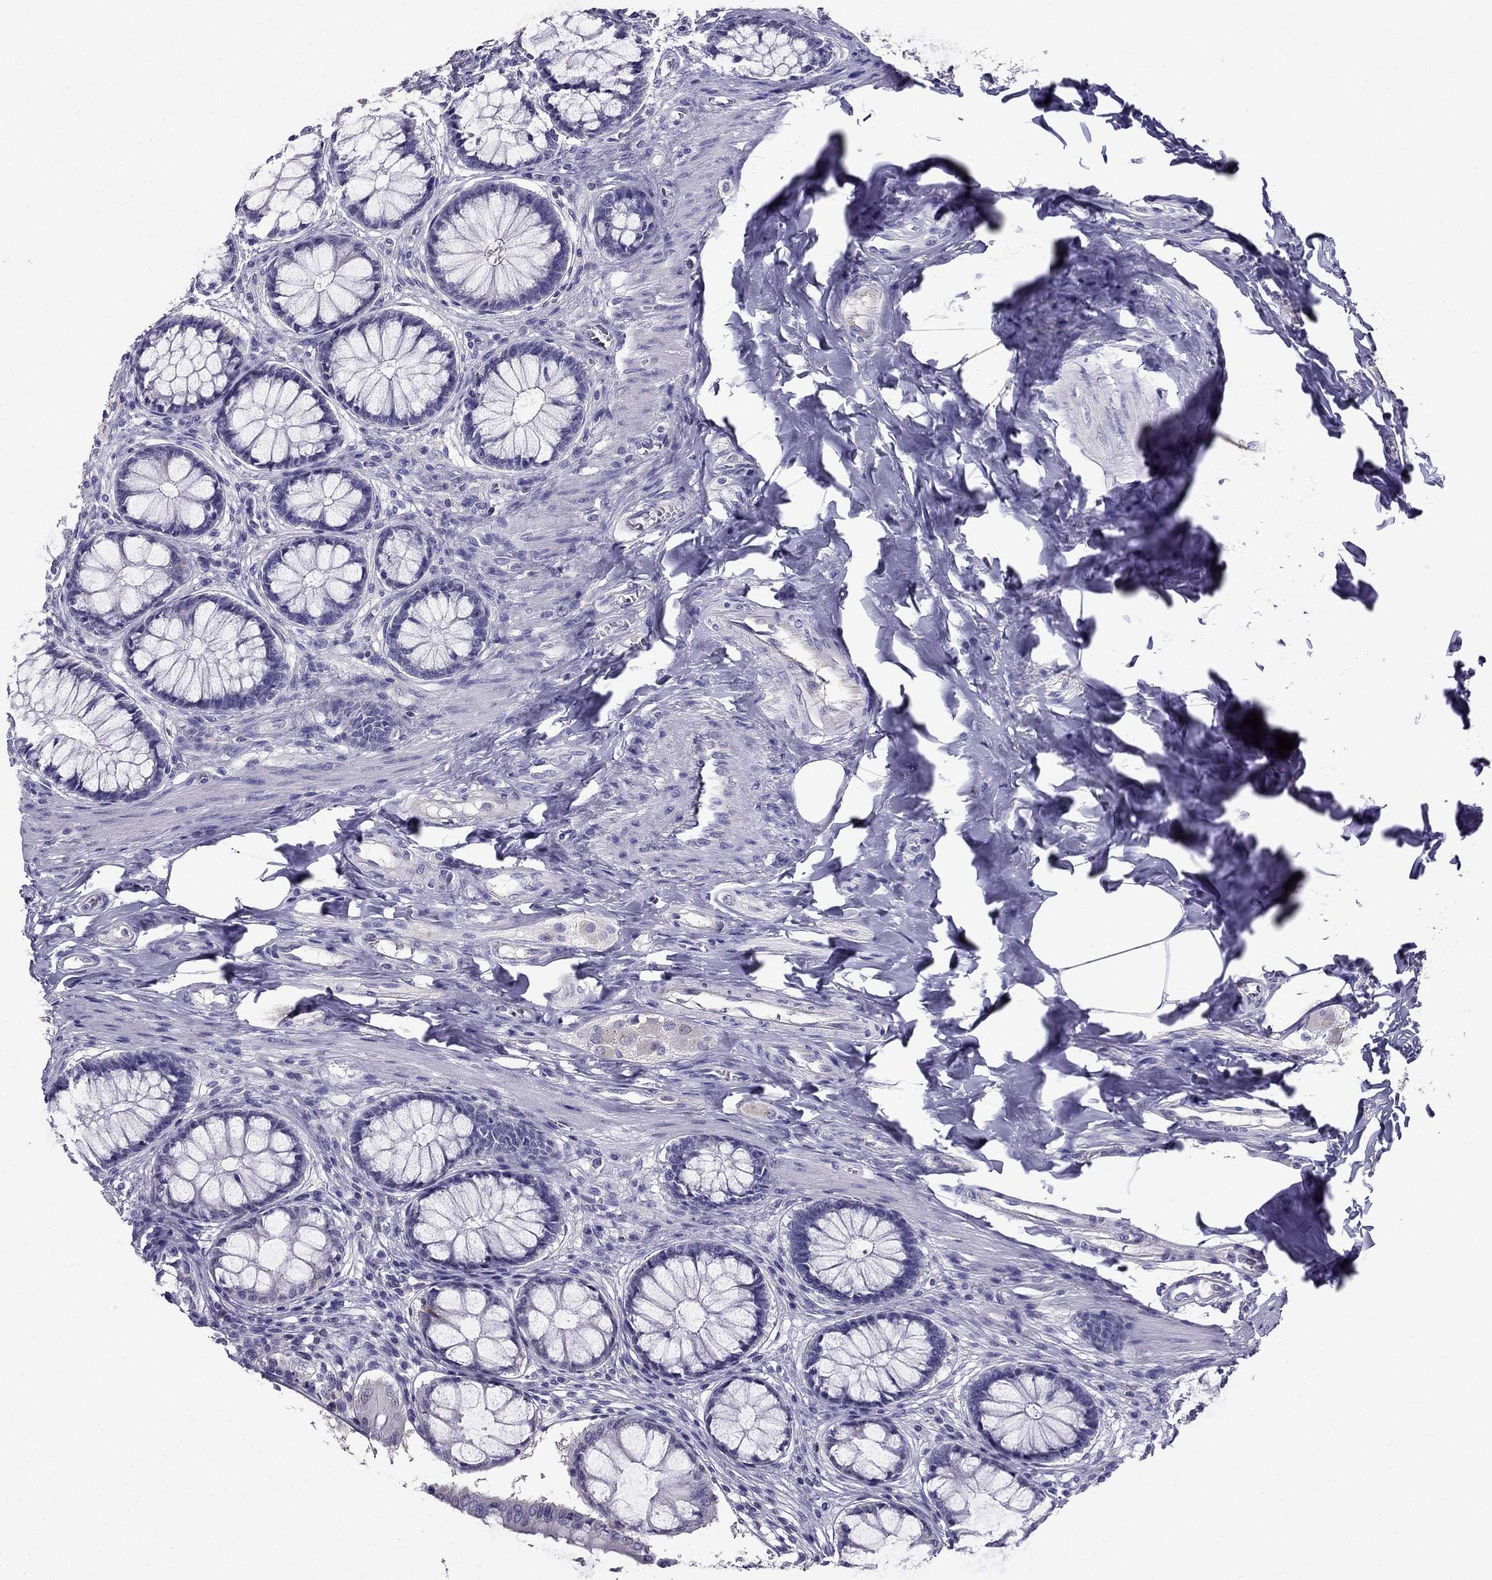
{"staining": {"intensity": "negative", "quantity": "none", "location": "none"}, "tissue": "colon", "cell_type": "Endothelial cells", "image_type": "normal", "snomed": [{"axis": "morphology", "description": "Normal tissue, NOS"}, {"axis": "topography", "description": "Colon"}], "caption": "Endothelial cells are negative for protein expression in unremarkable human colon. The staining is performed using DAB brown chromogen with nuclei counter-stained in using hematoxylin.", "gene": "AAK1", "patient": {"sex": "female", "age": 65}}